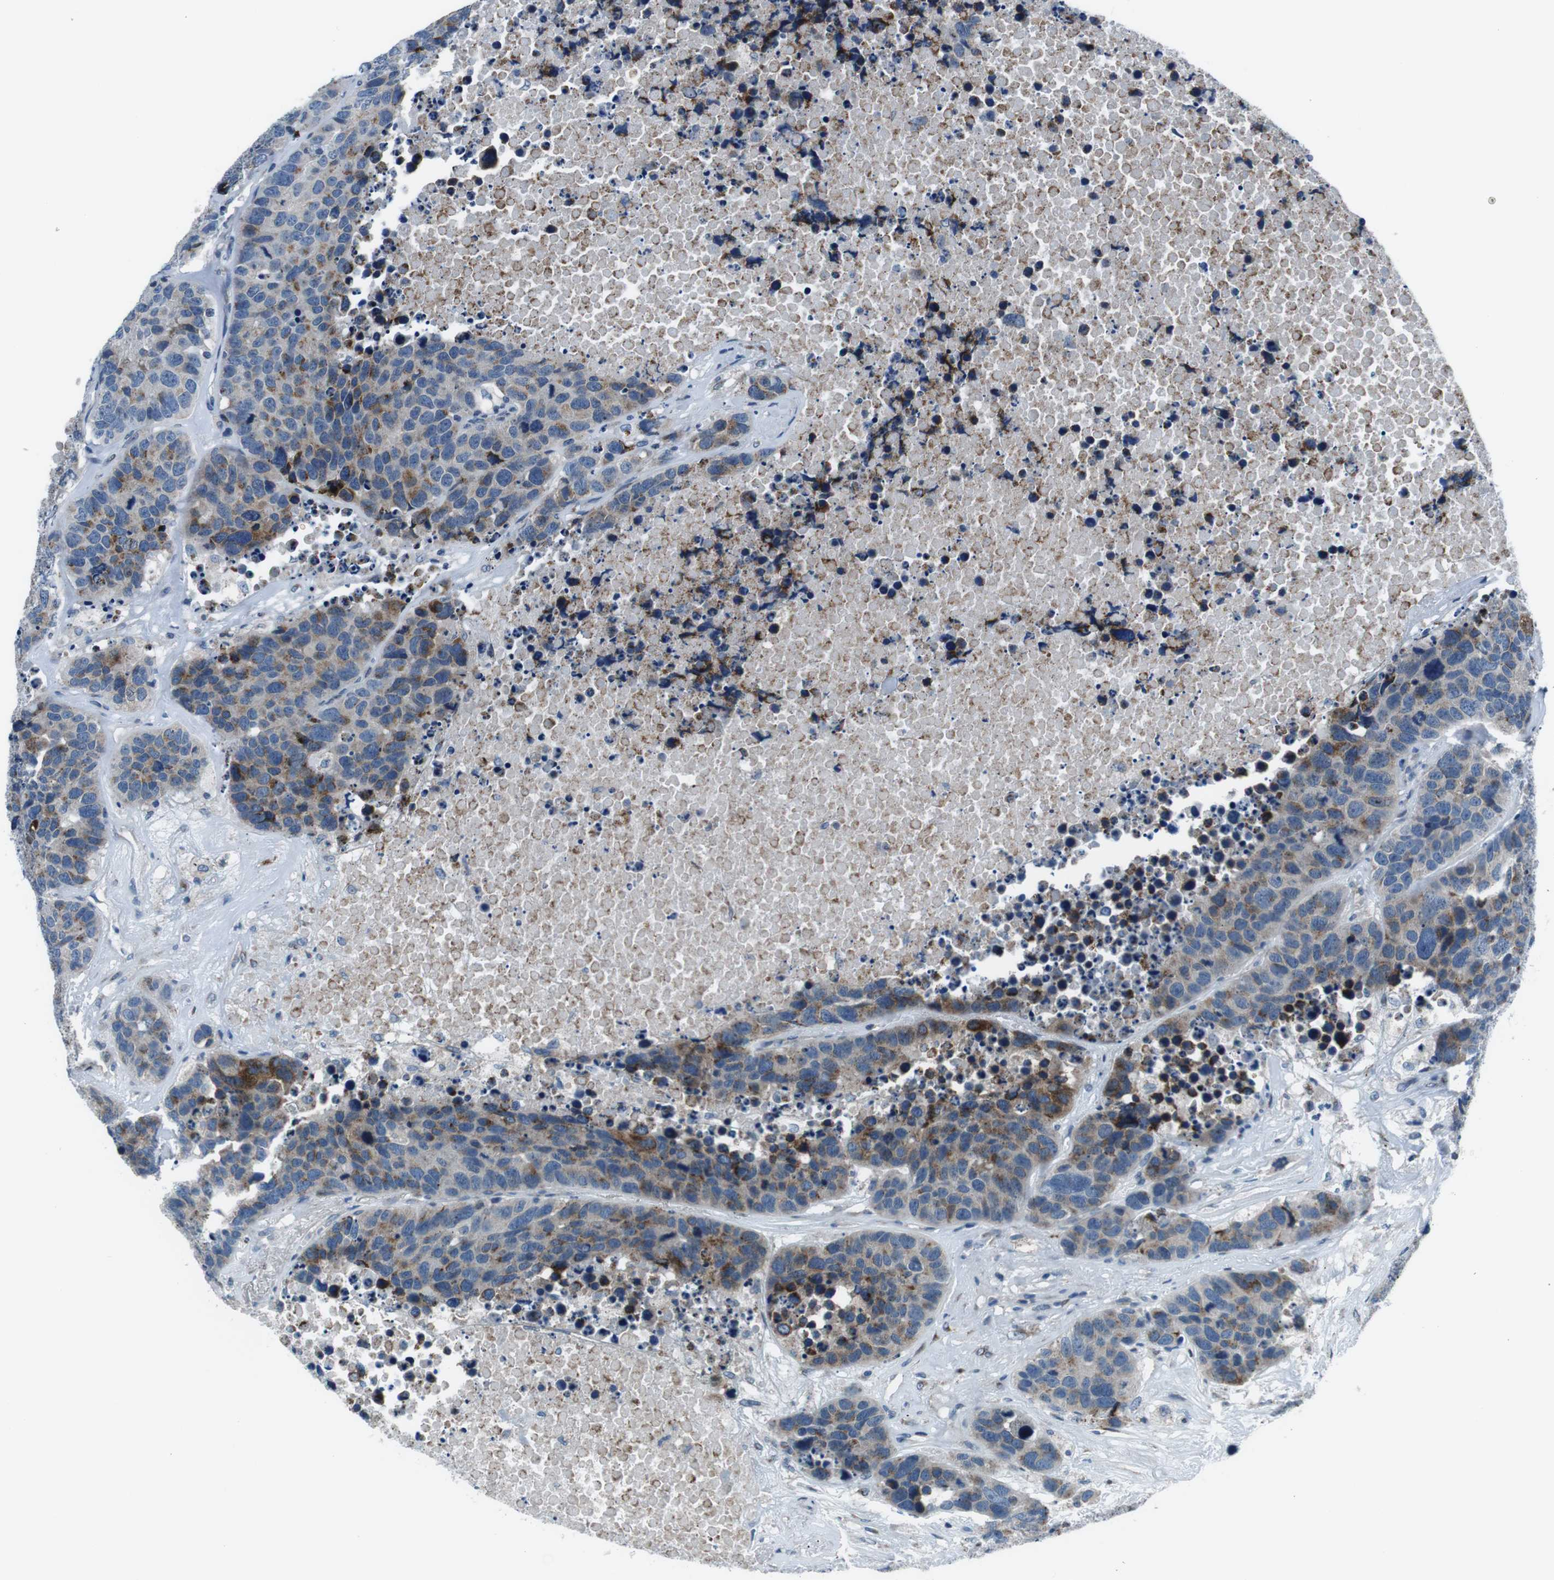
{"staining": {"intensity": "moderate", "quantity": "25%-75%", "location": "cytoplasmic/membranous"}, "tissue": "carcinoid", "cell_type": "Tumor cells", "image_type": "cancer", "snomed": [{"axis": "morphology", "description": "Carcinoid, malignant, NOS"}, {"axis": "topography", "description": "Lung"}], "caption": "Immunohistochemistry (IHC) (DAB (3,3'-diaminobenzidine)) staining of carcinoid exhibits moderate cytoplasmic/membranous protein staining in approximately 25%-75% of tumor cells.", "gene": "NUCB2", "patient": {"sex": "male", "age": 60}}